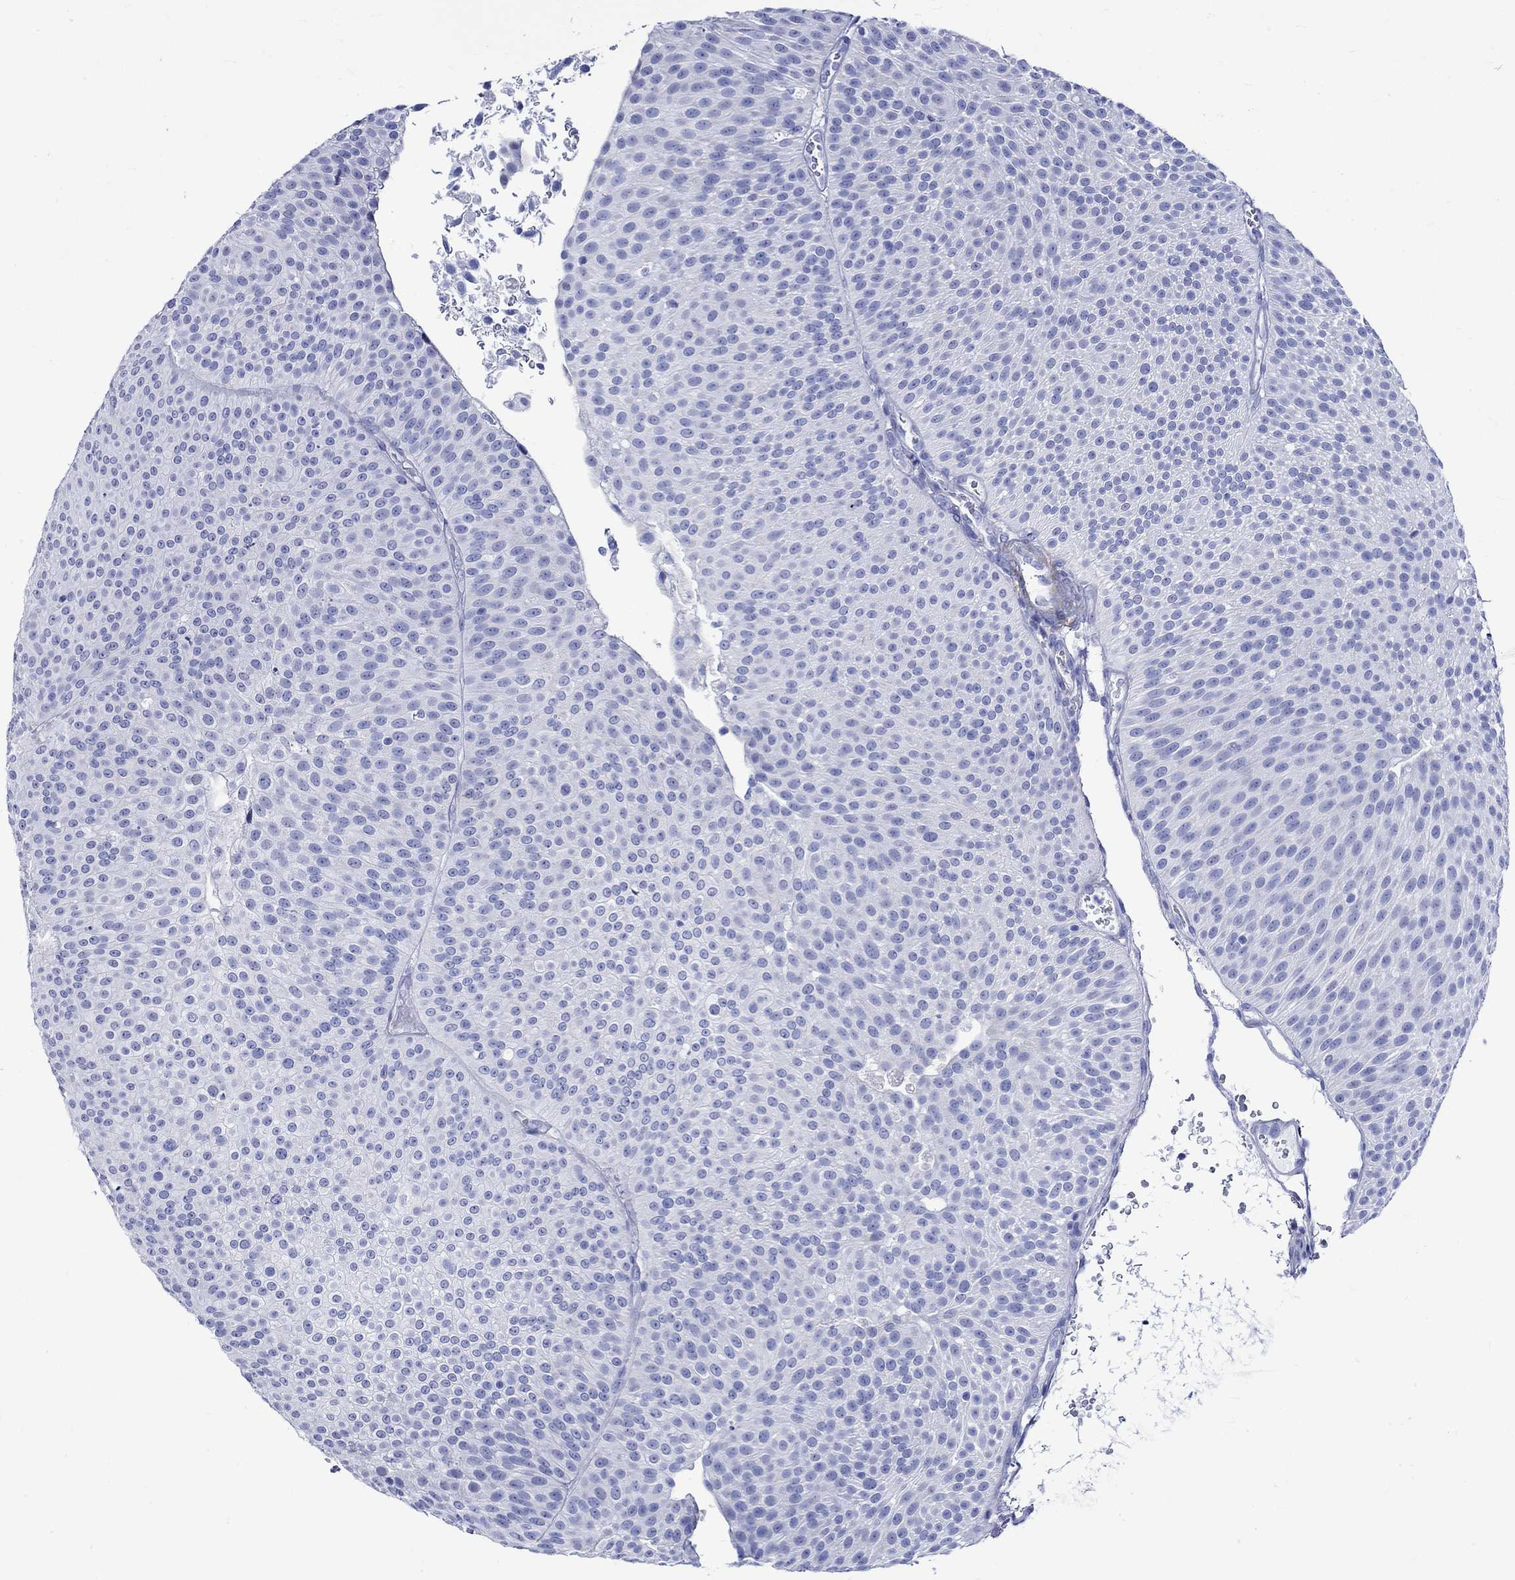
{"staining": {"intensity": "negative", "quantity": "none", "location": "none"}, "tissue": "urothelial cancer", "cell_type": "Tumor cells", "image_type": "cancer", "snomed": [{"axis": "morphology", "description": "Urothelial carcinoma, Low grade"}, {"axis": "topography", "description": "Urinary bladder"}], "caption": "DAB (3,3'-diaminobenzidine) immunohistochemical staining of human urothelial carcinoma (low-grade) exhibits no significant staining in tumor cells.", "gene": "CRYAB", "patient": {"sex": "male", "age": 65}}